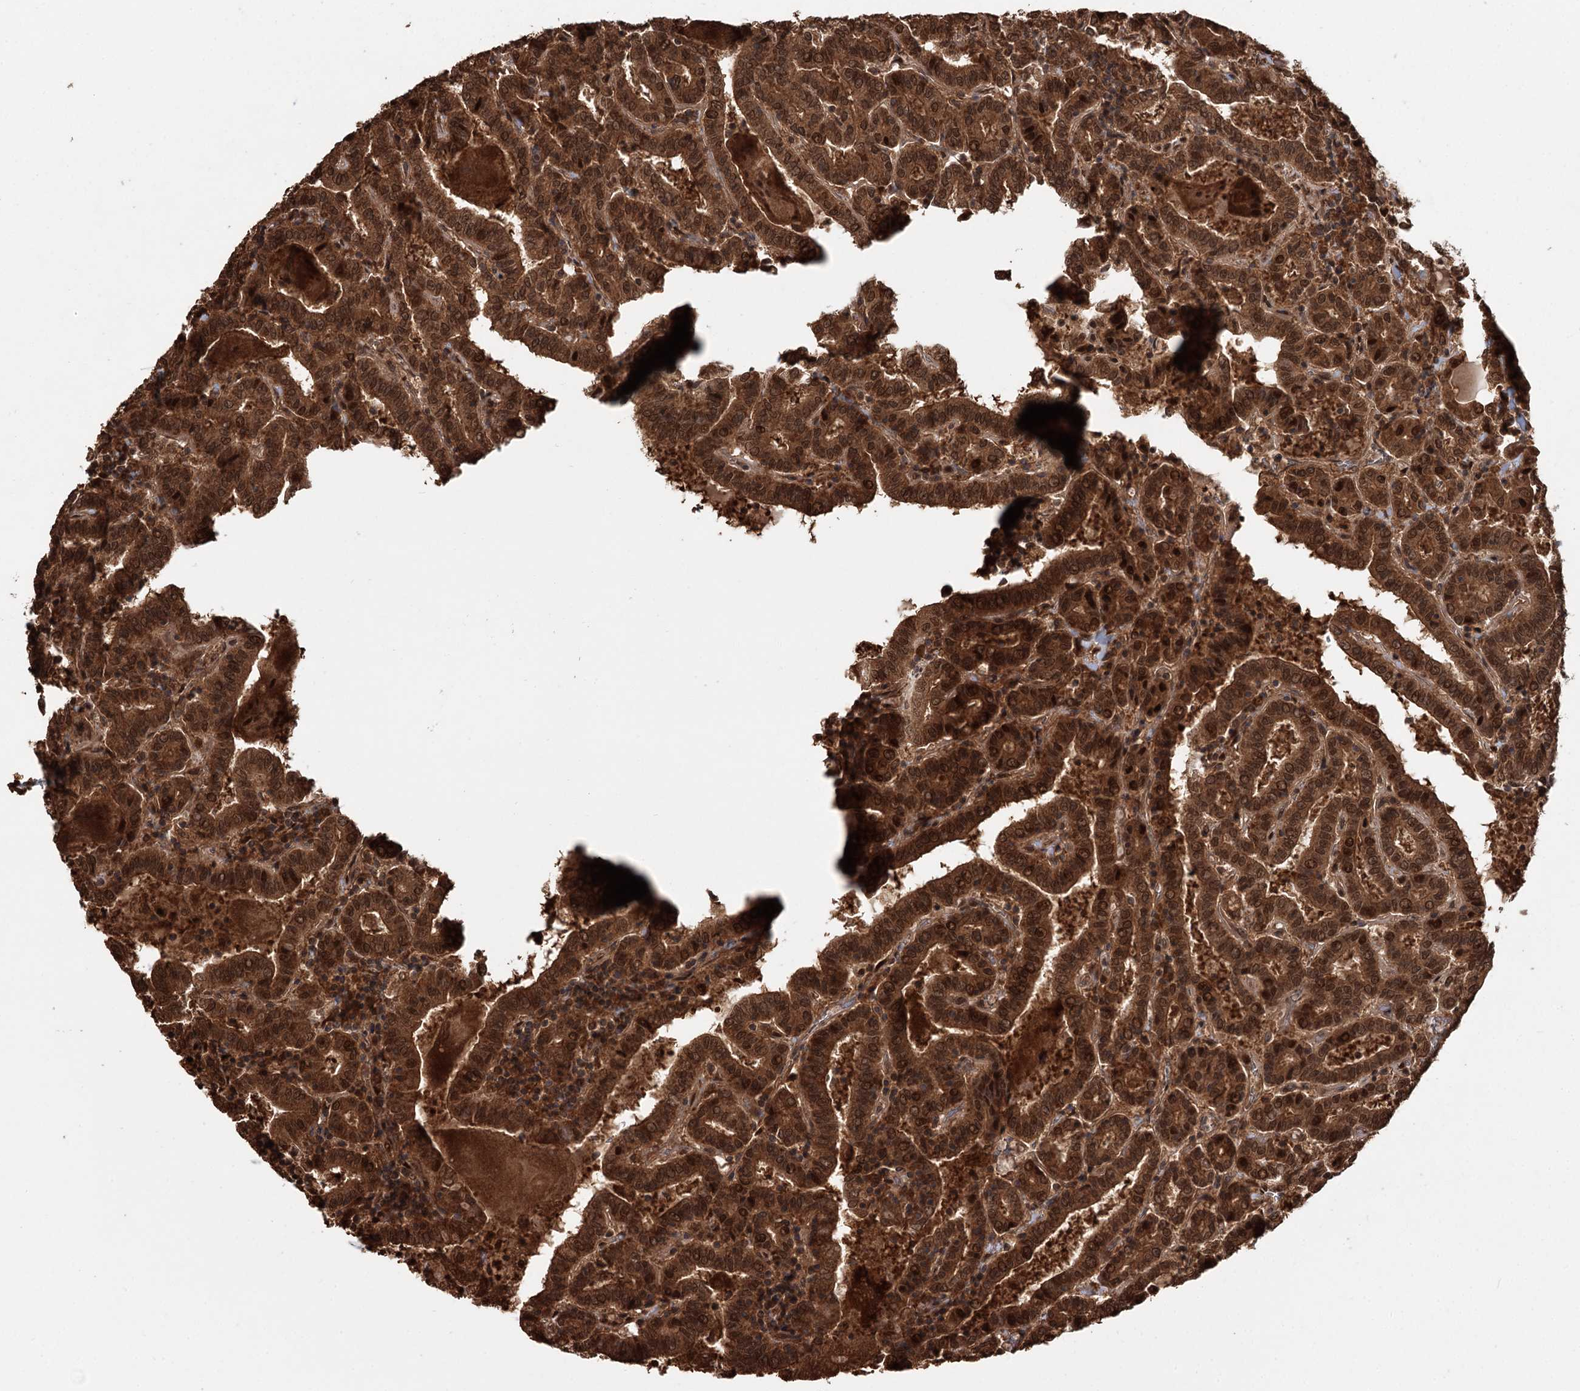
{"staining": {"intensity": "strong", "quantity": ">75%", "location": "cytoplasmic/membranous,nuclear"}, "tissue": "thyroid cancer", "cell_type": "Tumor cells", "image_type": "cancer", "snomed": [{"axis": "morphology", "description": "Papillary adenocarcinoma, NOS"}, {"axis": "topography", "description": "Thyroid gland"}], "caption": "Tumor cells exhibit high levels of strong cytoplasmic/membranous and nuclear staining in about >75% of cells in human papillary adenocarcinoma (thyroid).", "gene": "N6AMT1", "patient": {"sex": "female", "age": 72}}